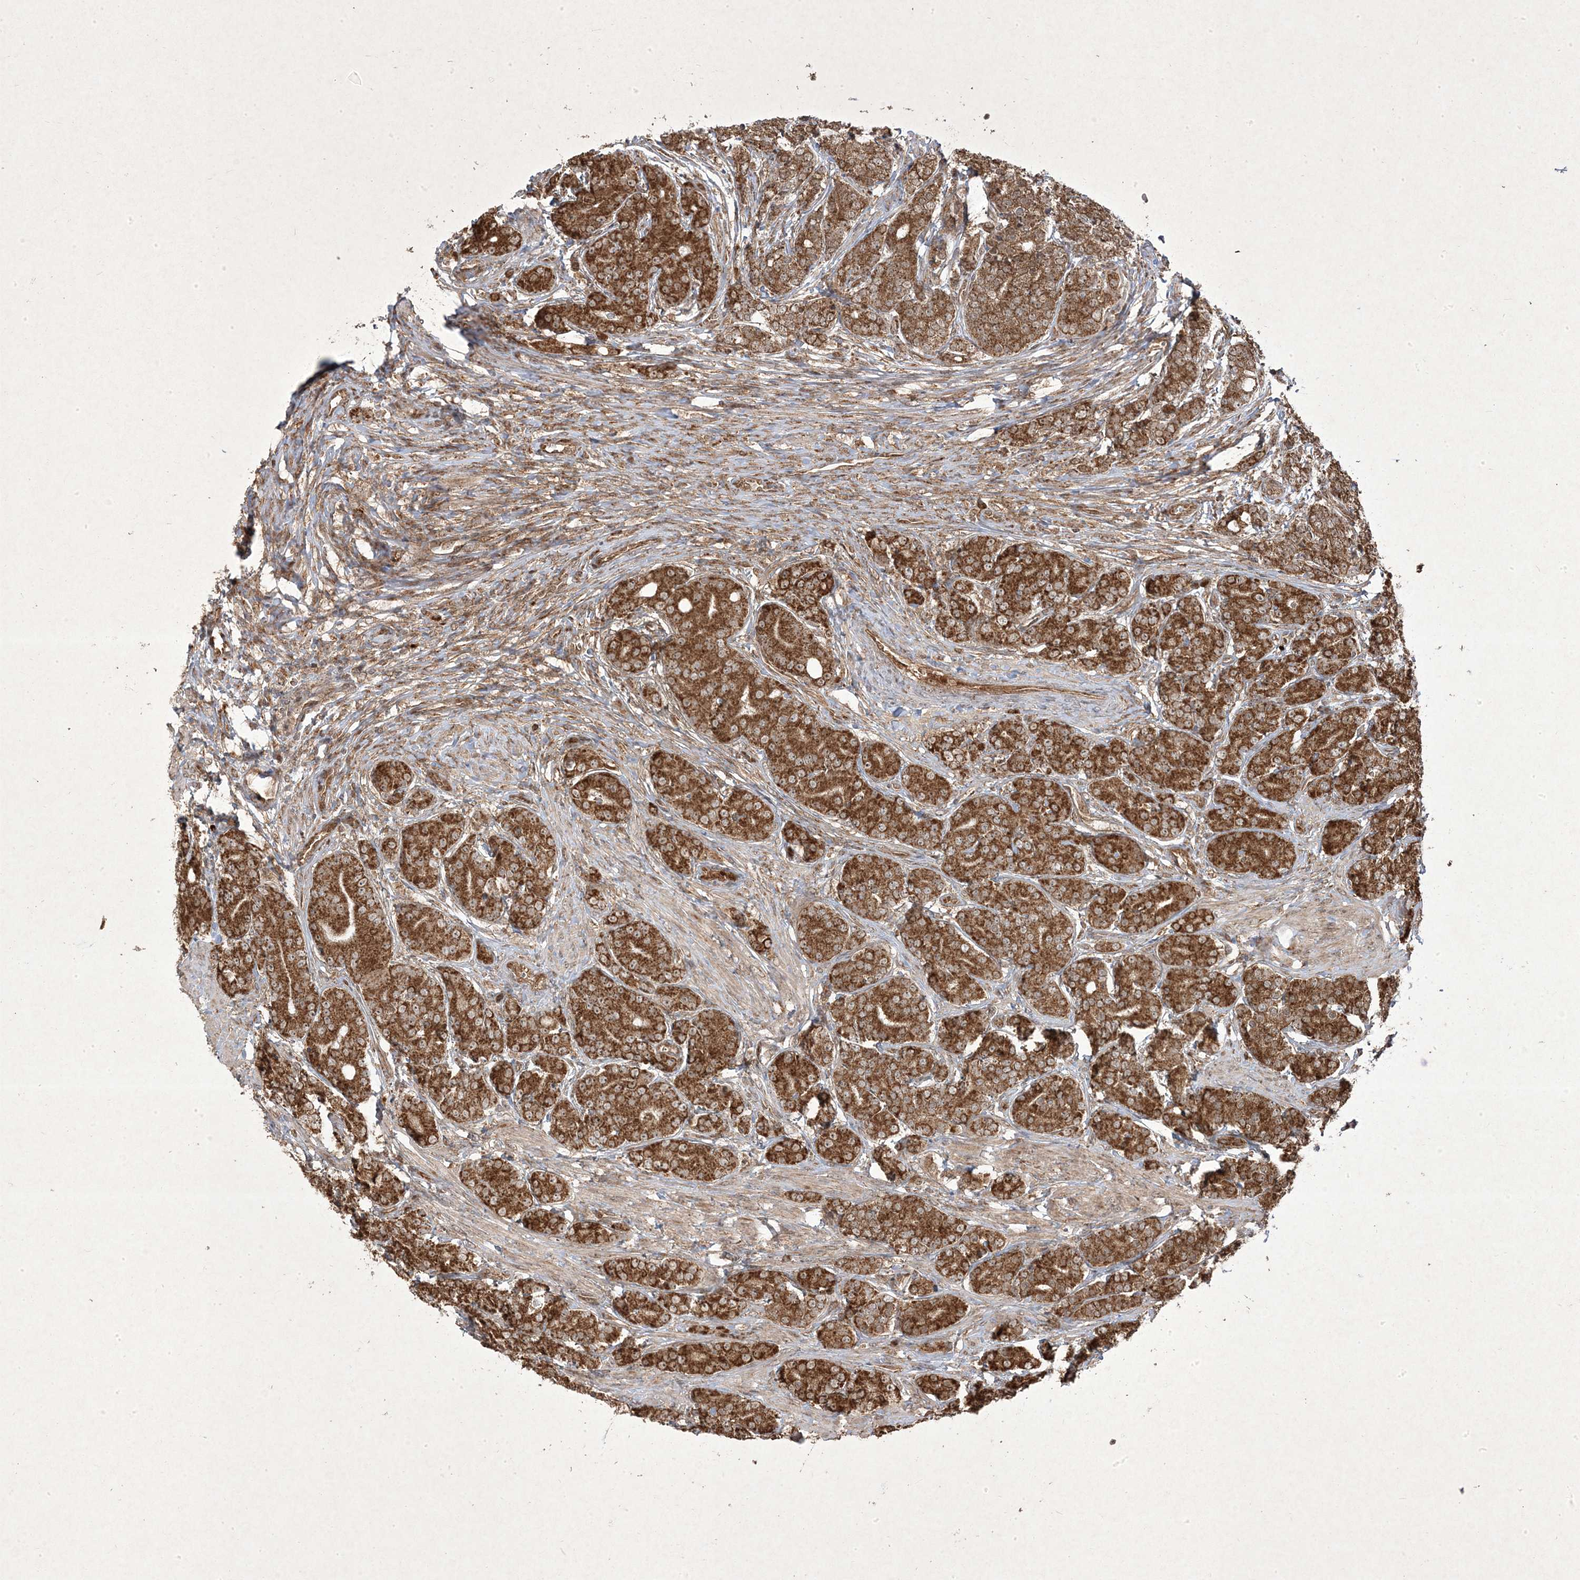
{"staining": {"intensity": "strong", "quantity": ">75%", "location": "cytoplasmic/membranous,nuclear"}, "tissue": "prostate cancer", "cell_type": "Tumor cells", "image_type": "cancer", "snomed": [{"axis": "morphology", "description": "Adenocarcinoma, High grade"}, {"axis": "topography", "description": "Prostate"}], "caption": "Immunohistochemical staining of prostate cancer demonstrates high levels of strong cytoplasmic/membranous and nuclear protein staining in approximately >75% of tumor cells.", "gene": "PLEKHM2", "patient": {"sex": "male", "age": 62}}